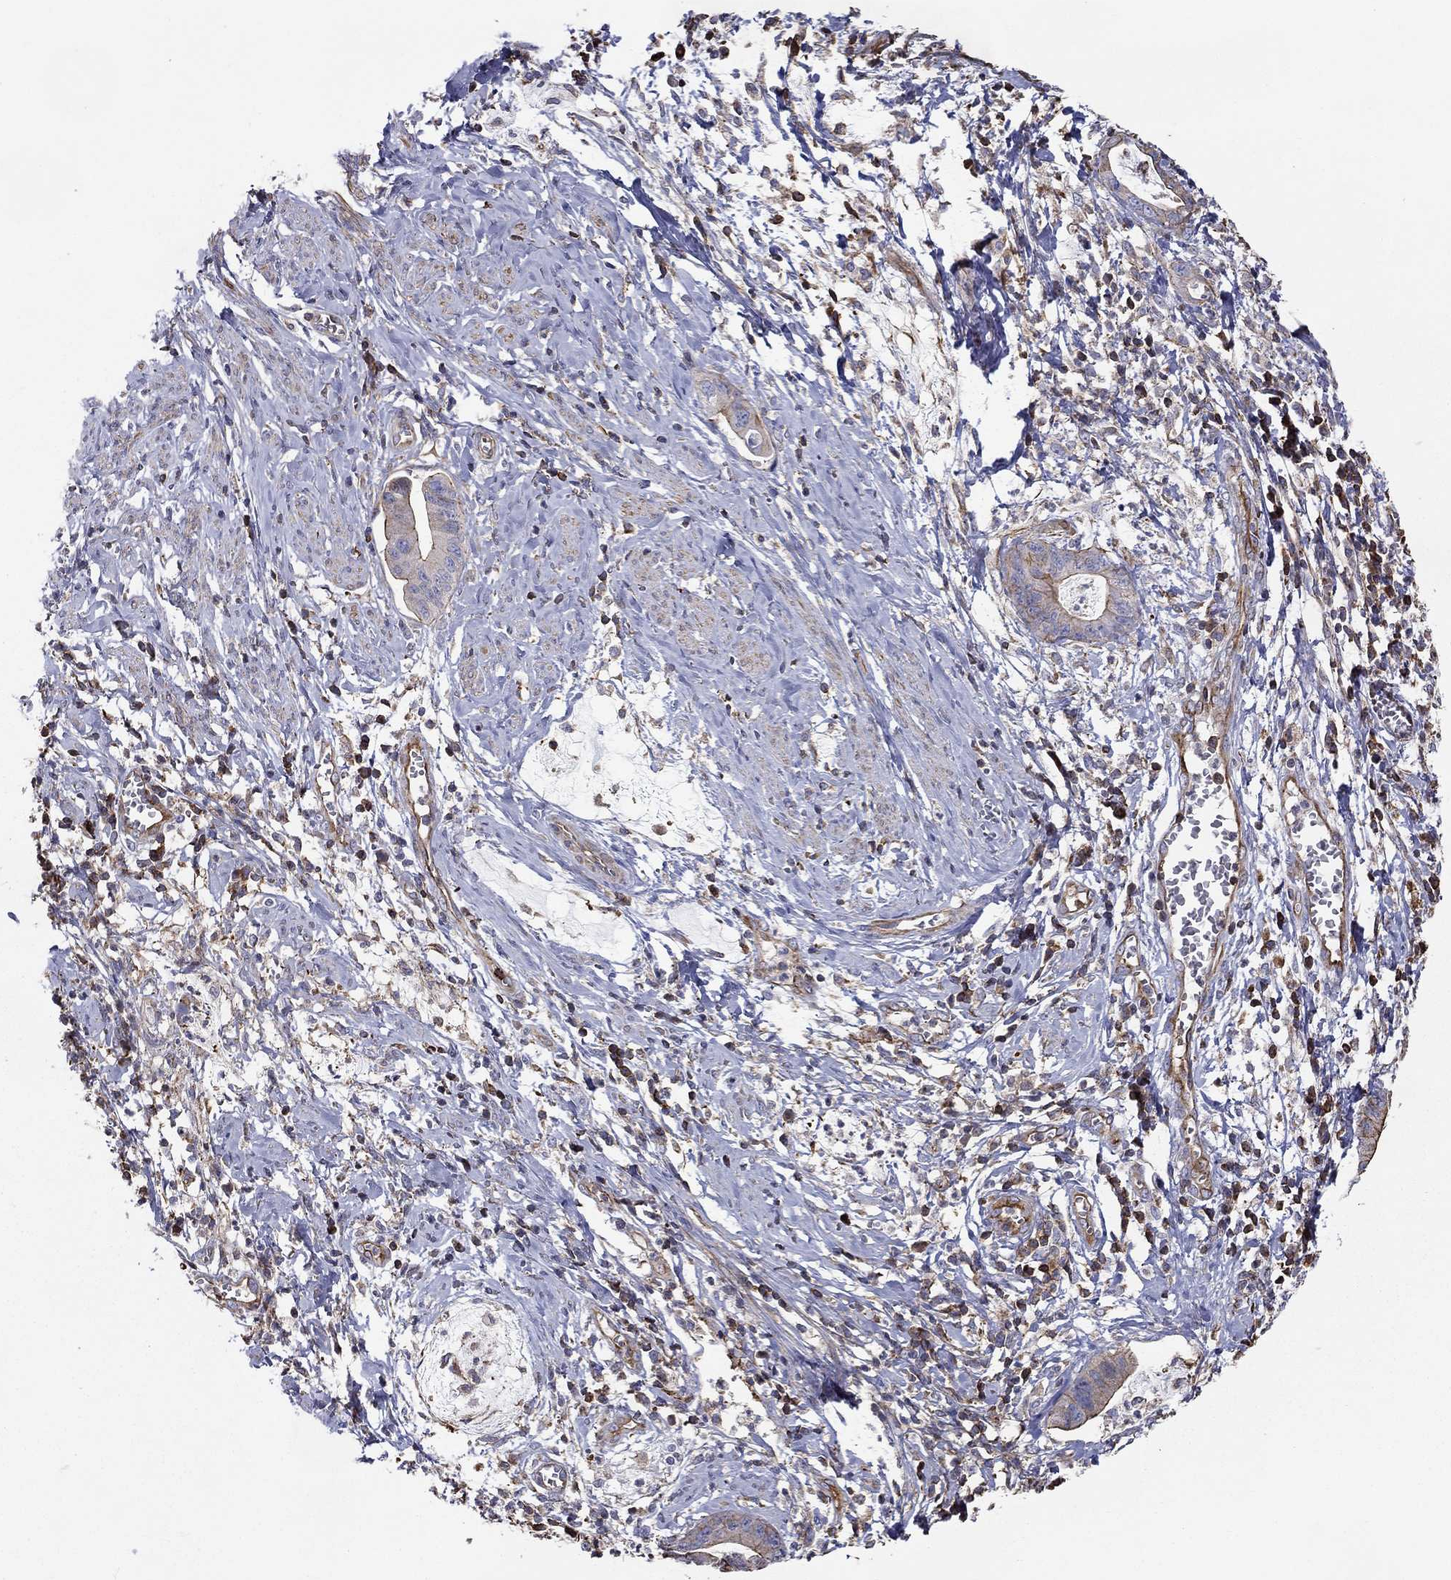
{"staining": {"intensity": "strong", "quantity": "<25%", "location": "cytoplasmic/membranous"}, "tissue": "cervical cancer", "cell_type": "Tumor cells", "image_type": "cancer", "snomed": [{"axis": "morphology", "description": "Adenocarcinoma, NOS"}, {"axis": "topography", "description": "Cervix"}], "caption": "Cervical cancer stained with a protein marker reveals strong staining in tumor cells.", "gene": "NPHP1", "patient": {"sex": "female", "age": 44}}